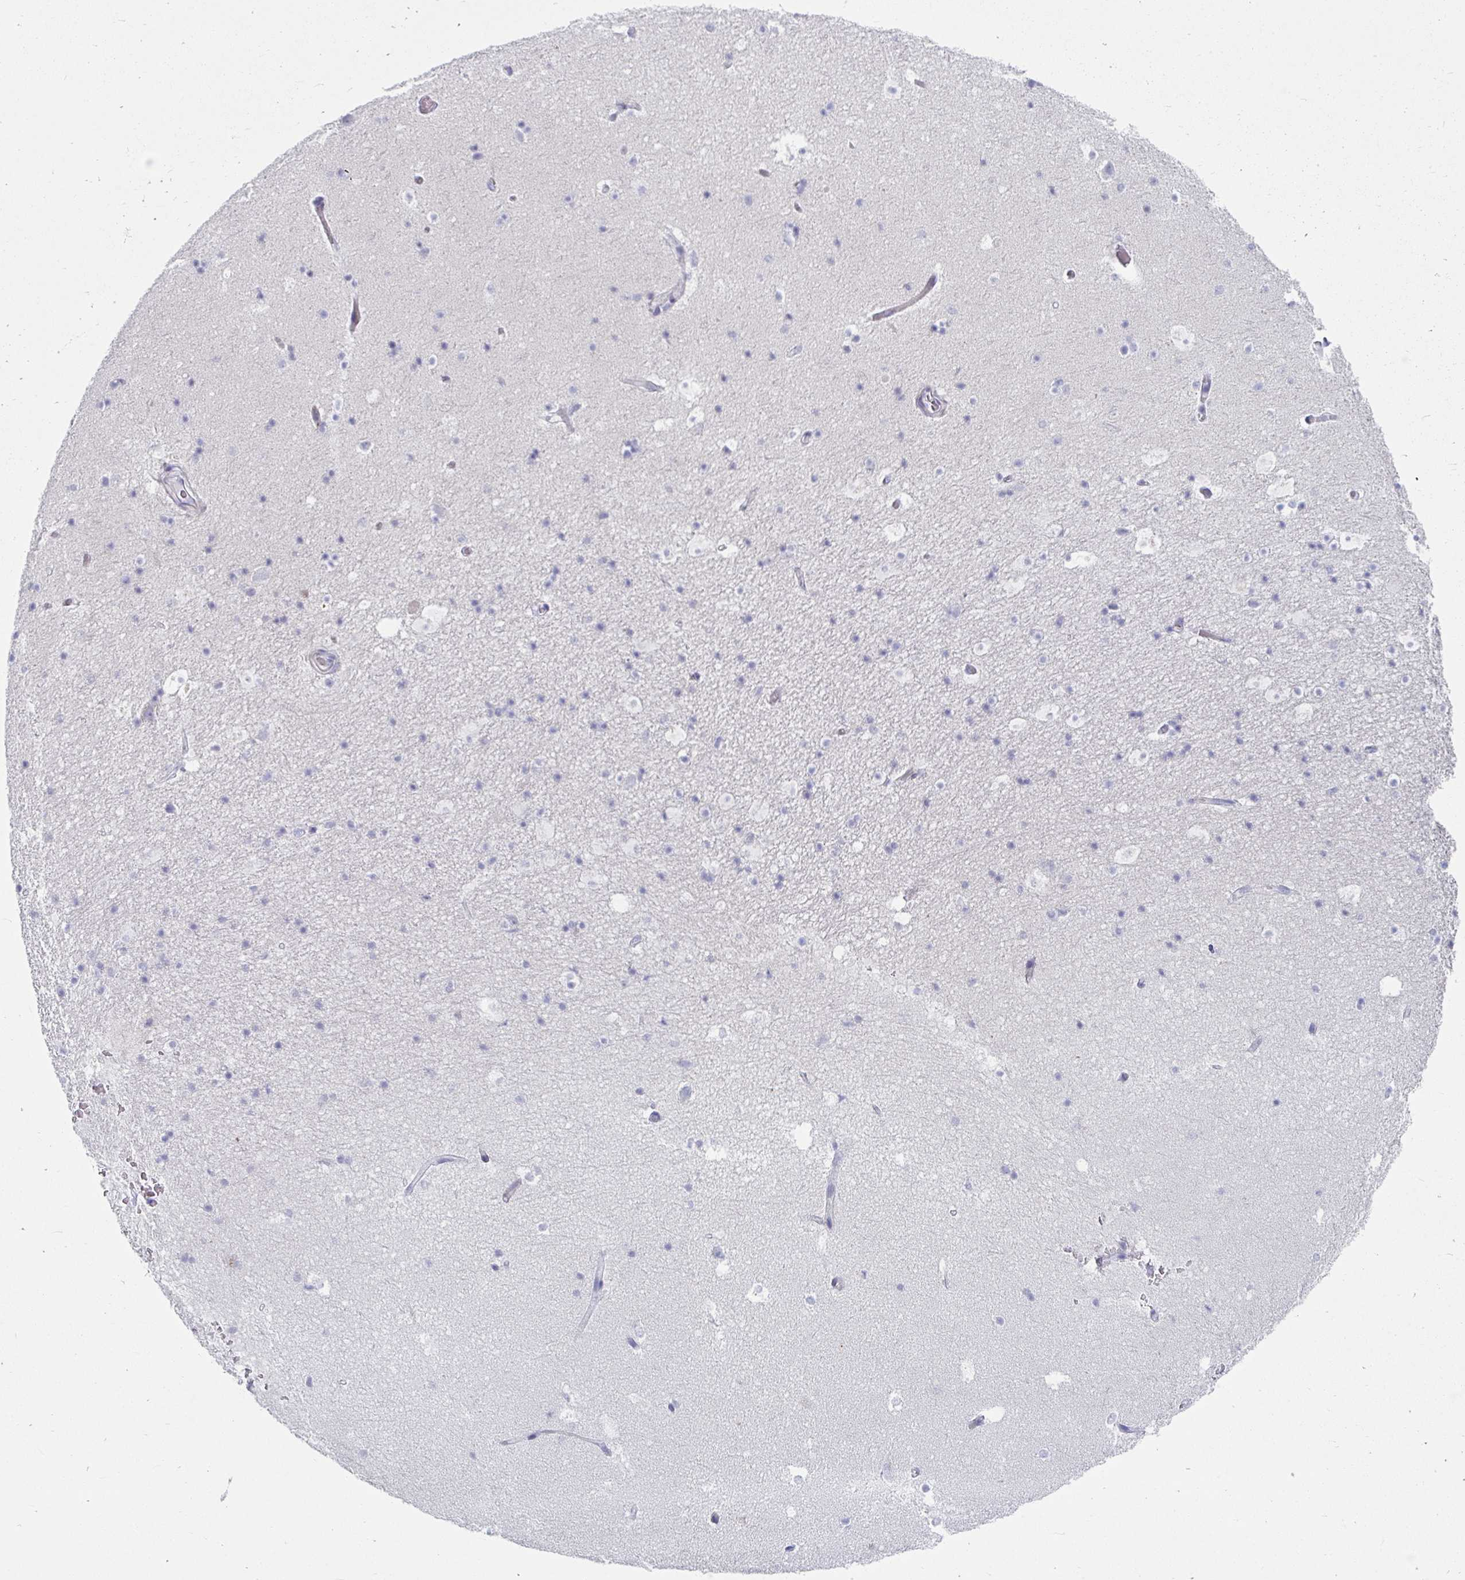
{"staining": {"intensity": "negative", "quantity": "none", "location": "none"}, "tissue": "hippocampus", "cell_type": "Glial cells", "image_type": "normal", "snomed": [{"axis": "morphology", "description": "Normal tissue, NOS"}, {"axis": "topography", "description": "Hippocampus"}], "caption": "IHC micrograph of benign hippocampus: human hippocampus stained with DAB (3,3'-diaminobenzidine) reveals no significant protein expression in glial cells. (DAB immunohistochemistry (IHC) visualized using brightfield microscopy, high magnification).", "gene": "ZFP82", "patient": {"sex": "male", "age": 26}}